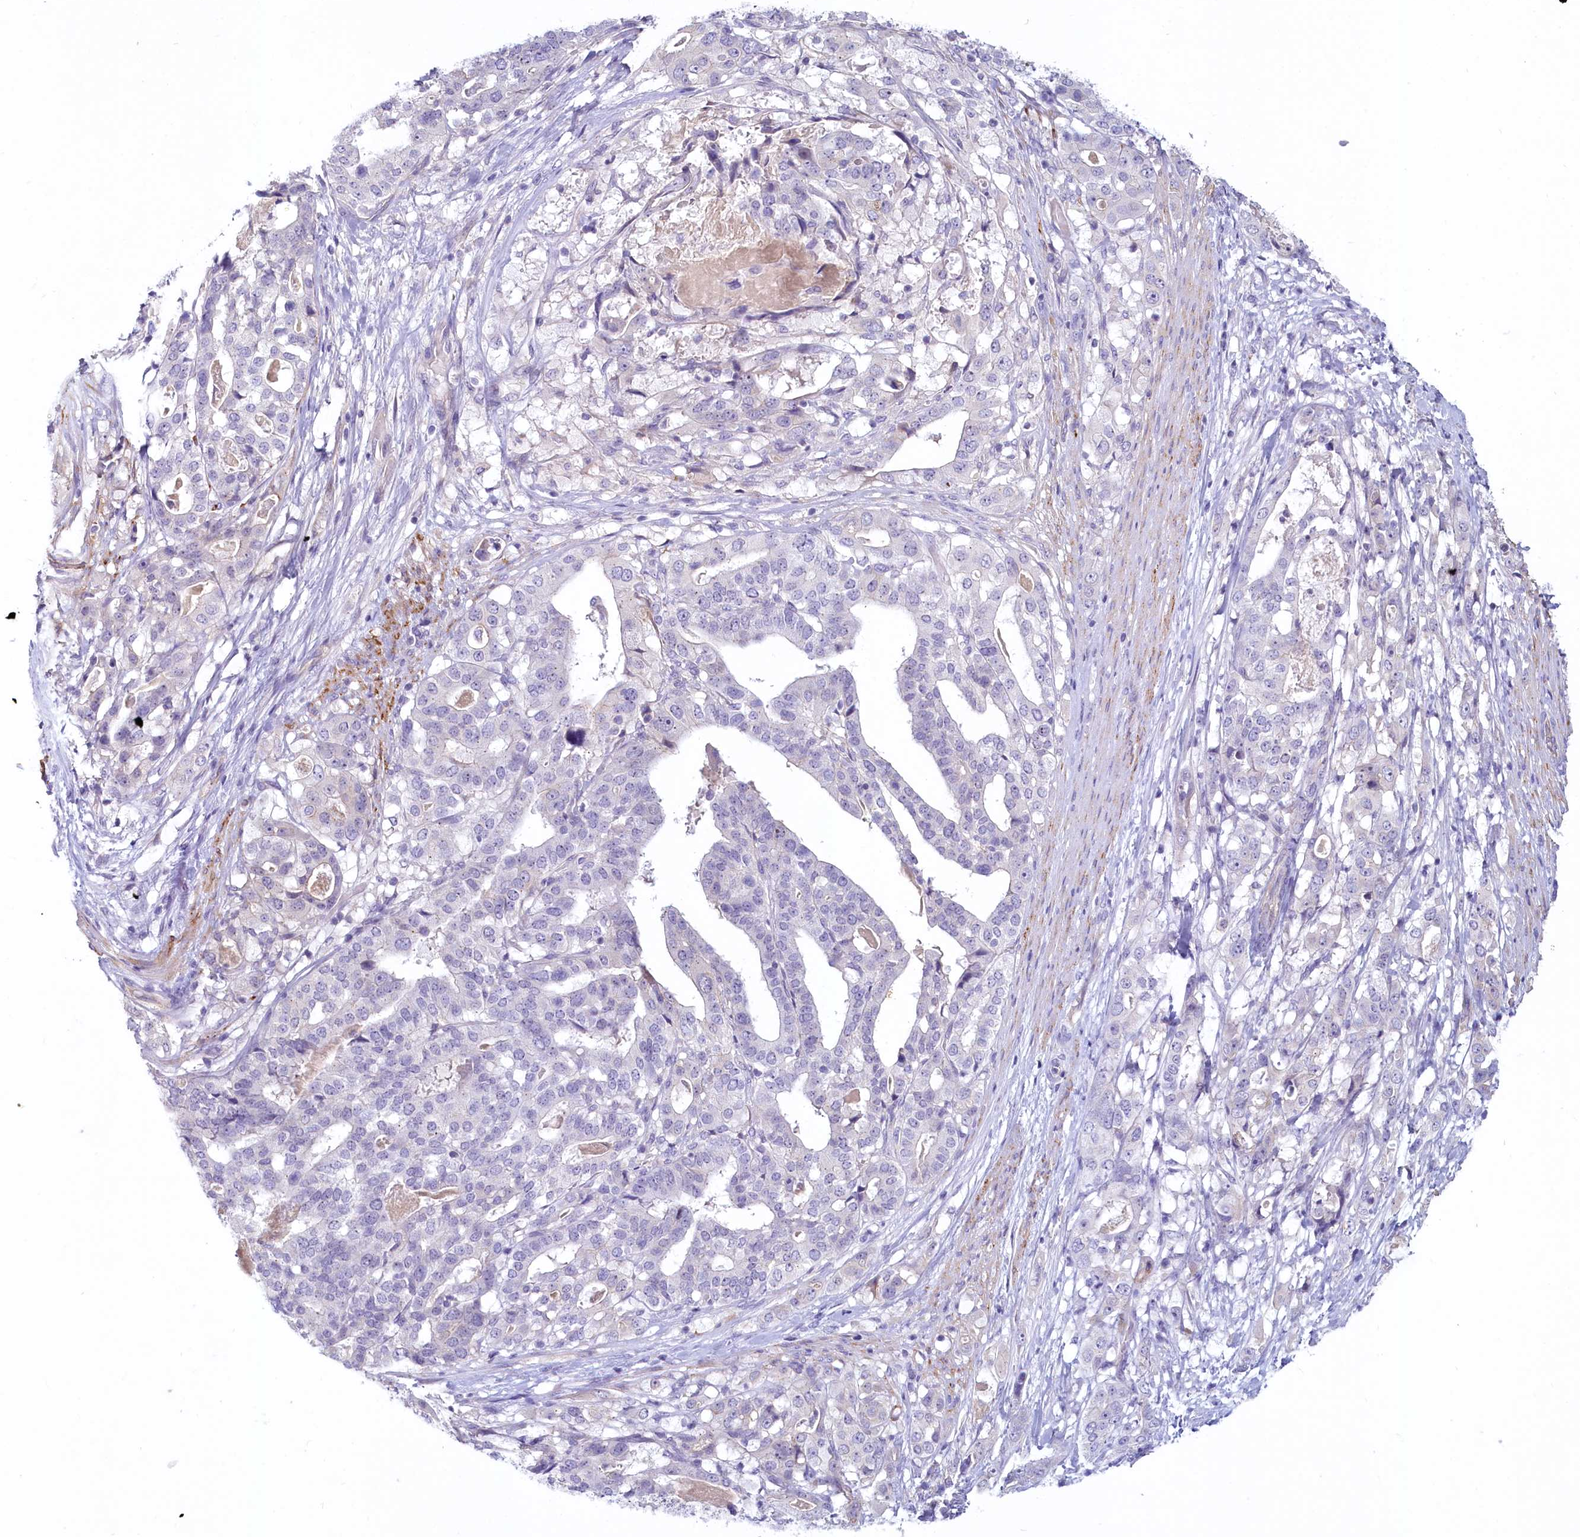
{"staining": {"intensity": "negative", "quantity": "none", "location": "none"}, "tissue": "stomach cancer", "cell_type": "Tumor cells", "image_type": "cancer", "snomed": [{"axis": "morphology", "description": "Adenocarcinoma, NOS"}, {"axis": "topography", "description": "Stomach"}], "caption": "The photomicrograph displays no significant staining in tumor cells of stomach cancer (adenocarcinoma).", "gene": "PROCR", "patient": {"sex": "male", "age": 48}}